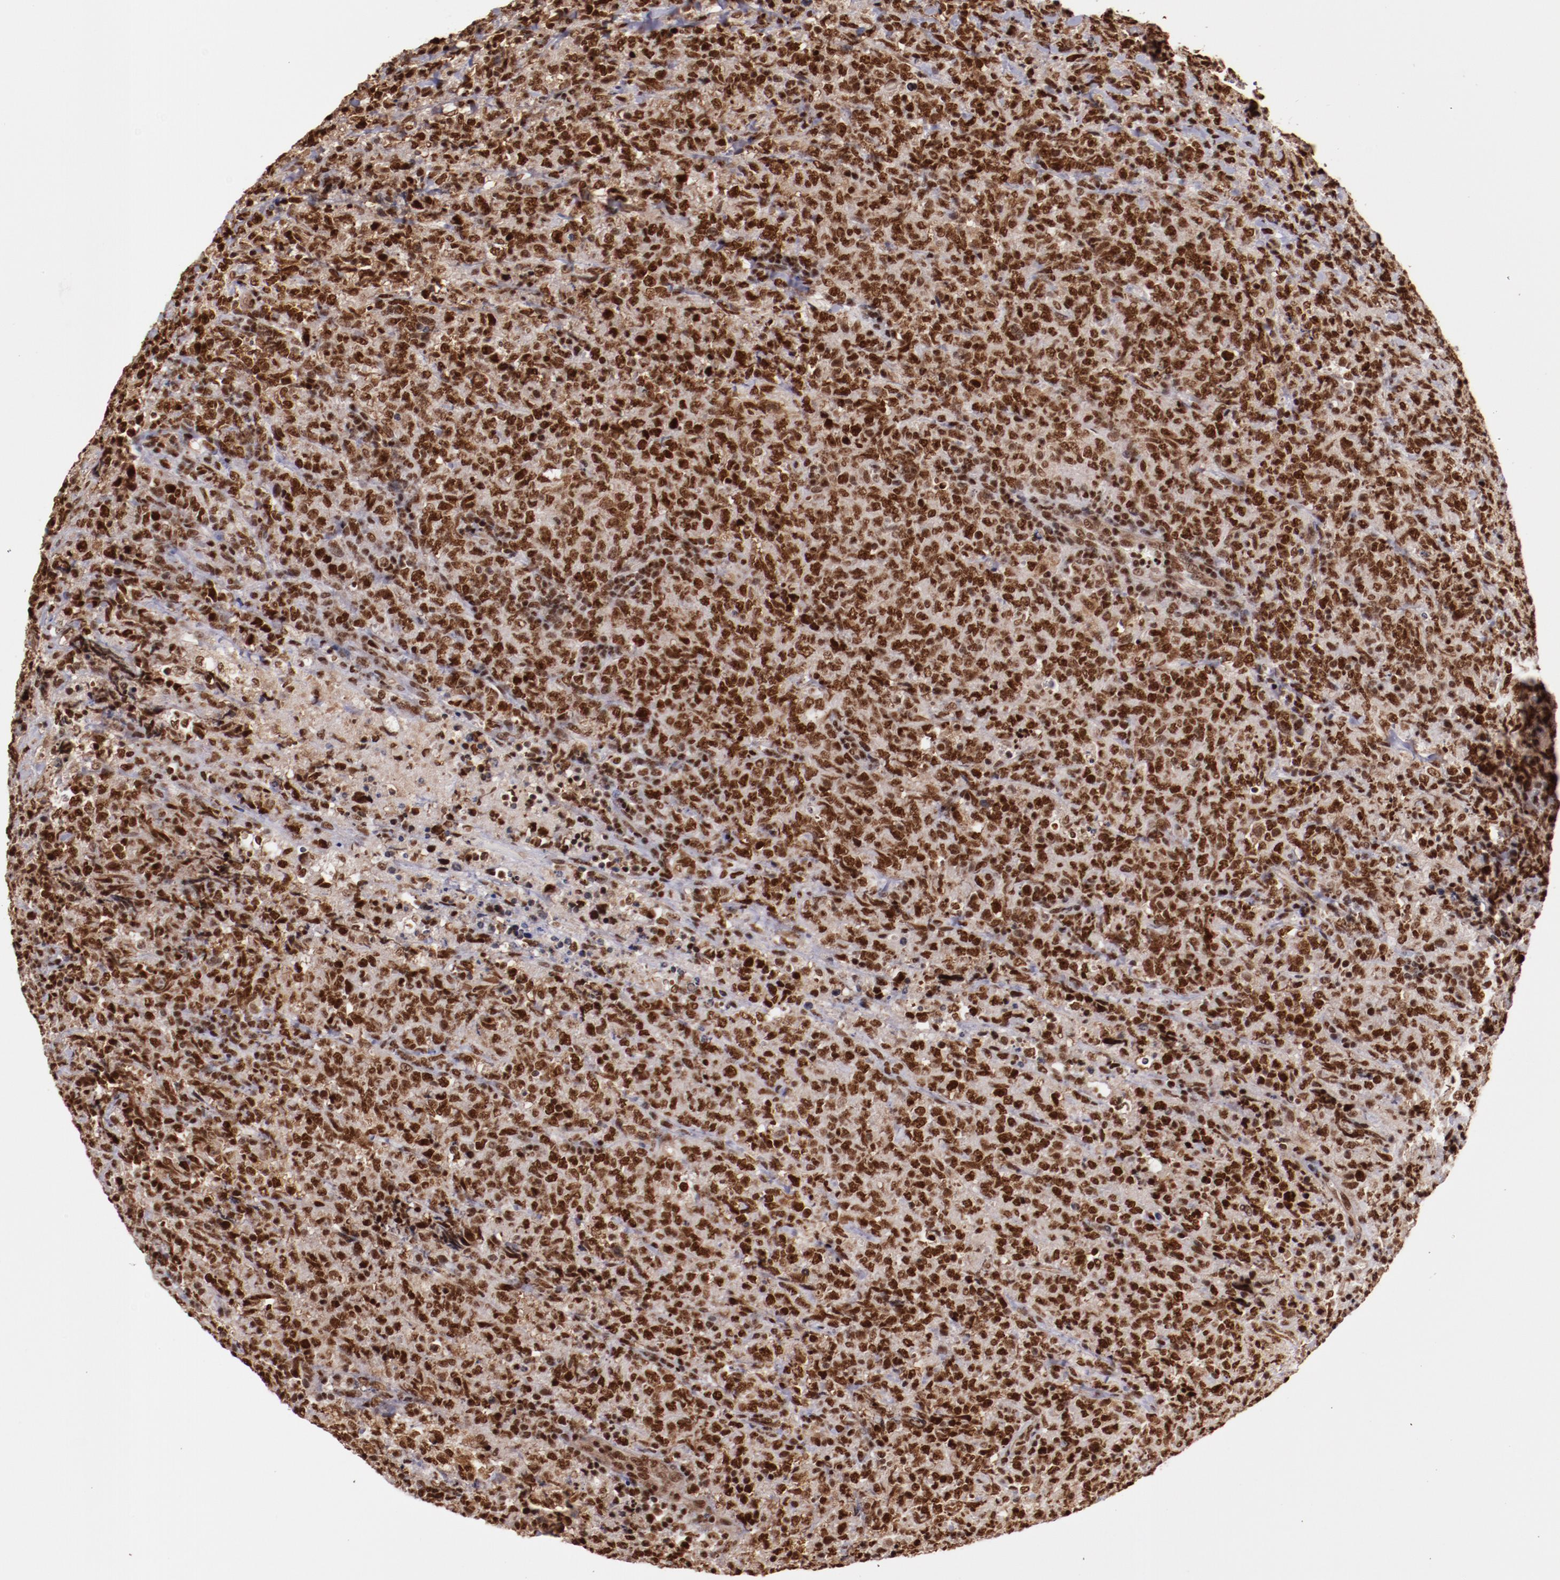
{"staining": {"intensity": "strong", "quantity": ">75%", "location": "nuclear"}, "tissue": "lymphoma", "cell_type": "Tumor cells", "image_type": "cancer", "snomed": [{"axis": "morphology", "description": "Malignant lymphoma, non-Hodgkin's type, High grade"}, {"axis": "topography", "description": "Tonsil"}], "caption": "A brown stain highlights strong nuclear positivity of a protein in human lymphoma tumor cells.", "gene": "STAG2", "patient": {"sex": "female", "age": 36}}